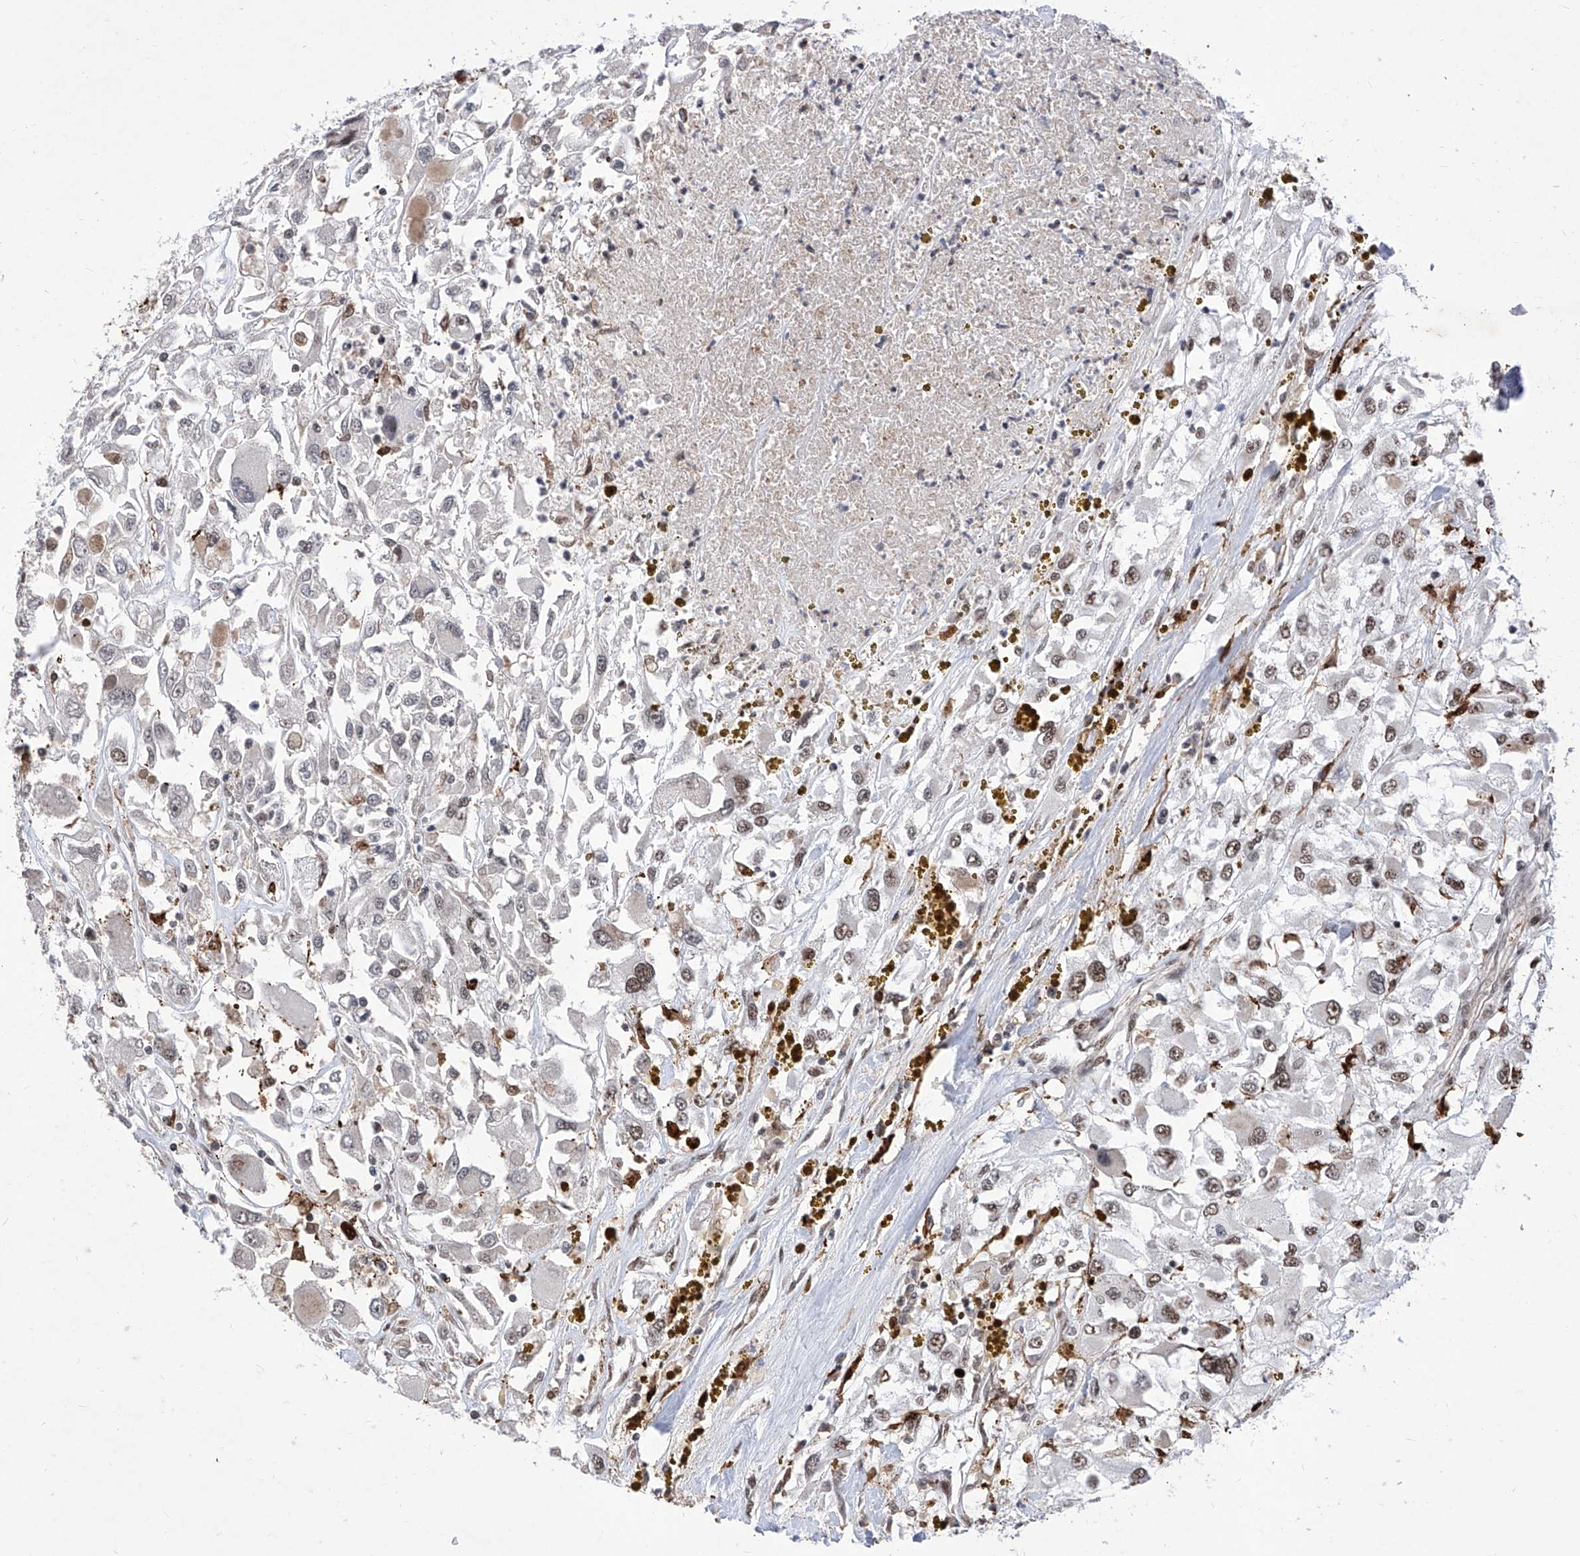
{"staining": {"intensity": "moderate", "quantity": "<25%", "location": "nuclear"}, "tissue": "renal cancer", "cell_type": "Tumor cells", "image_type": "cancer", "snomed": [{"axis": "morphology", "description": "Adenocarcinoma, NOS"}, {"axis": "topography", "description": "Kidney"}], "caption": "The image demonstrates a brown stain indicating the presence of a protein in the nuclear of tumor cells in renal adenocarcinoma. (brown staining indicates protein expression, while blue staining denotes nuclei).", "gene": "PHF5A", "patient": {"sex": "female", "age": 52}}